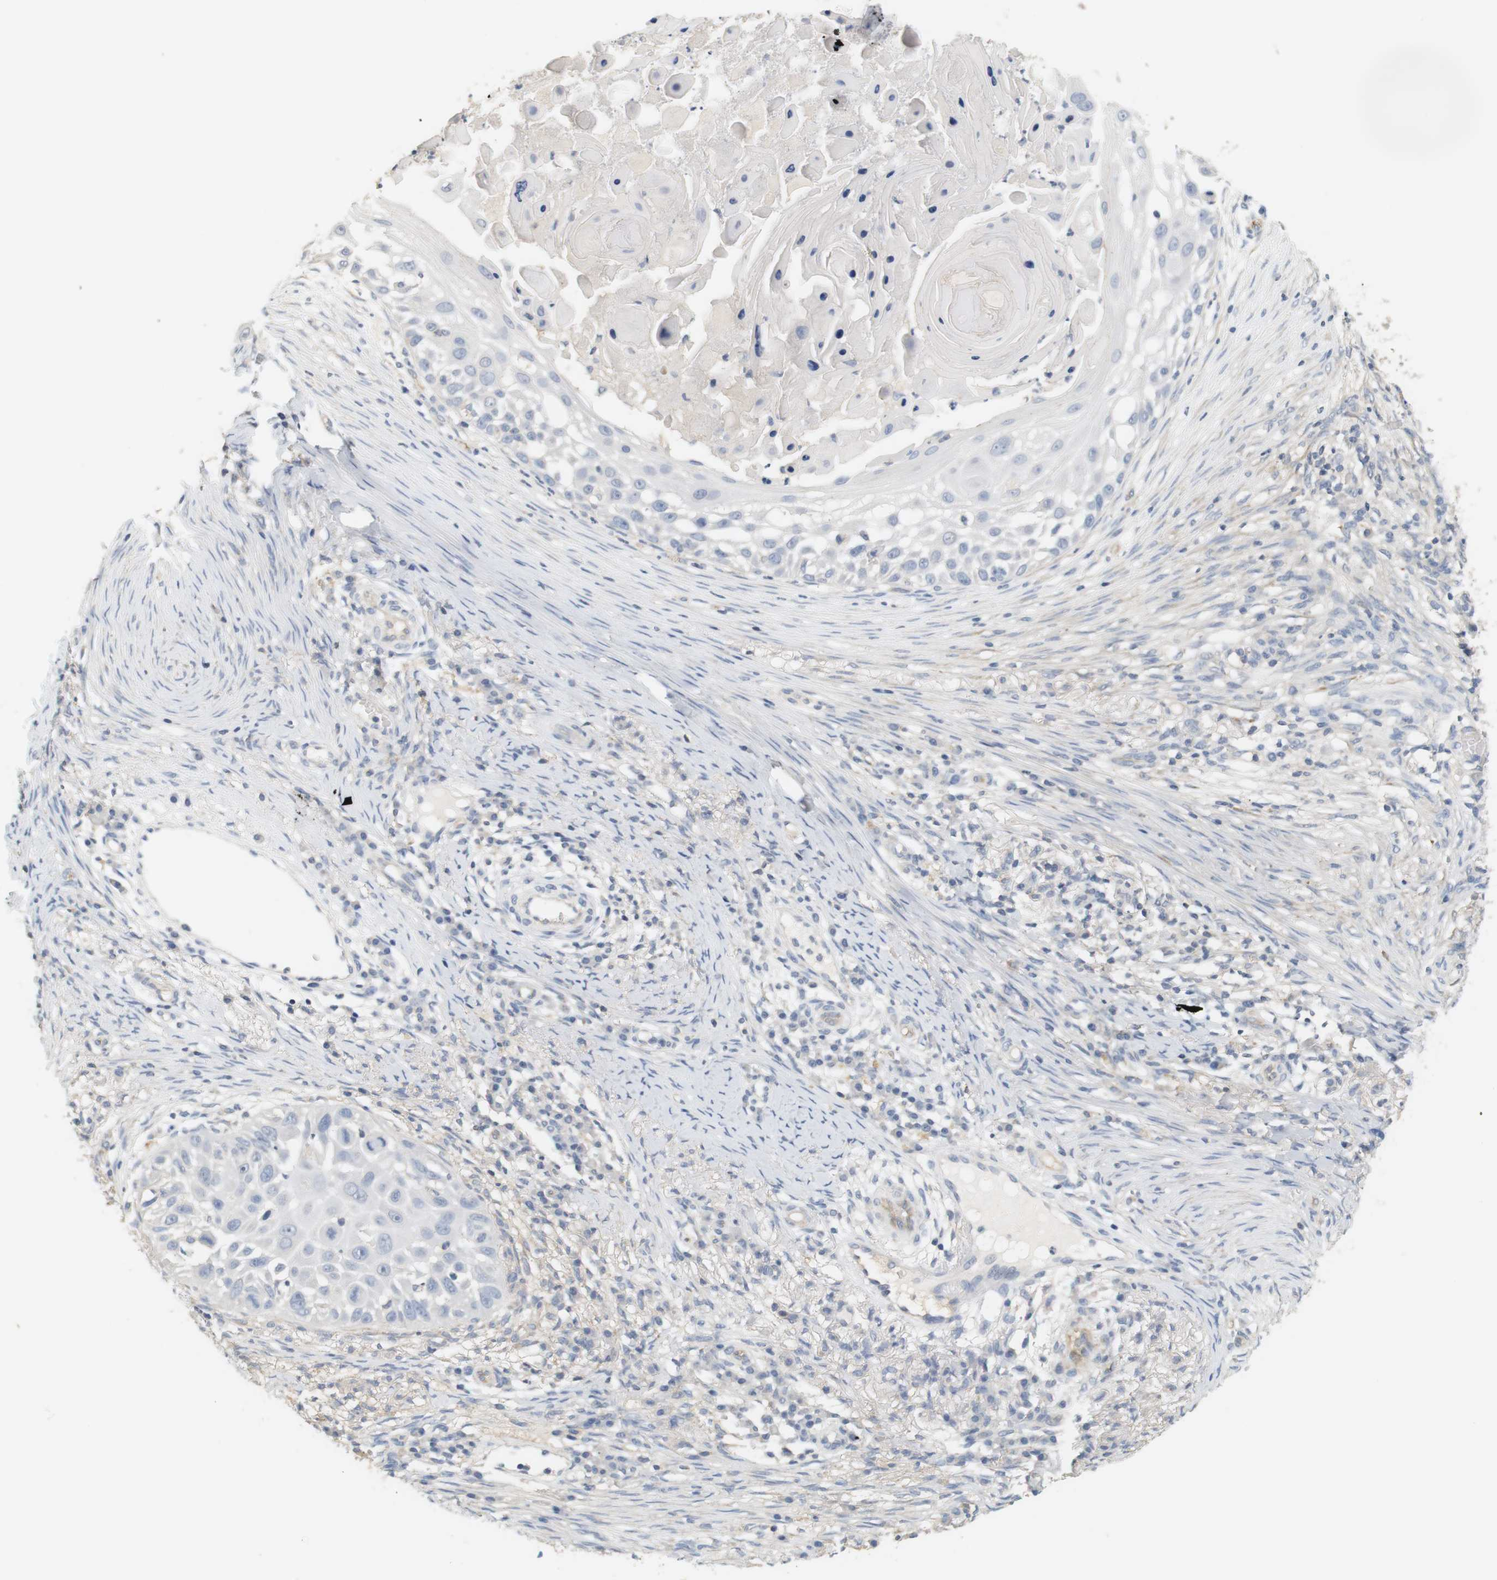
{"staining": {"intensity": "negative", "quantity": "none", "location": "none"}, "tissue": "skin cancer", "cell_type": "Tumor cells", "image_type": "cancer", "snomed": [{"axis": "morphology", "description": "Squamous cell carcinoma, NOS"}, {"axis": "topography", "description": "Skin"}], "caption": "This is an immunohistochemistry (IHC) histopathology image of squamous cell carcinoma (skin). There is no positivity in tumor cells.", "gene": "OSR1", "patient": {"sex": "female", "age": 44}}